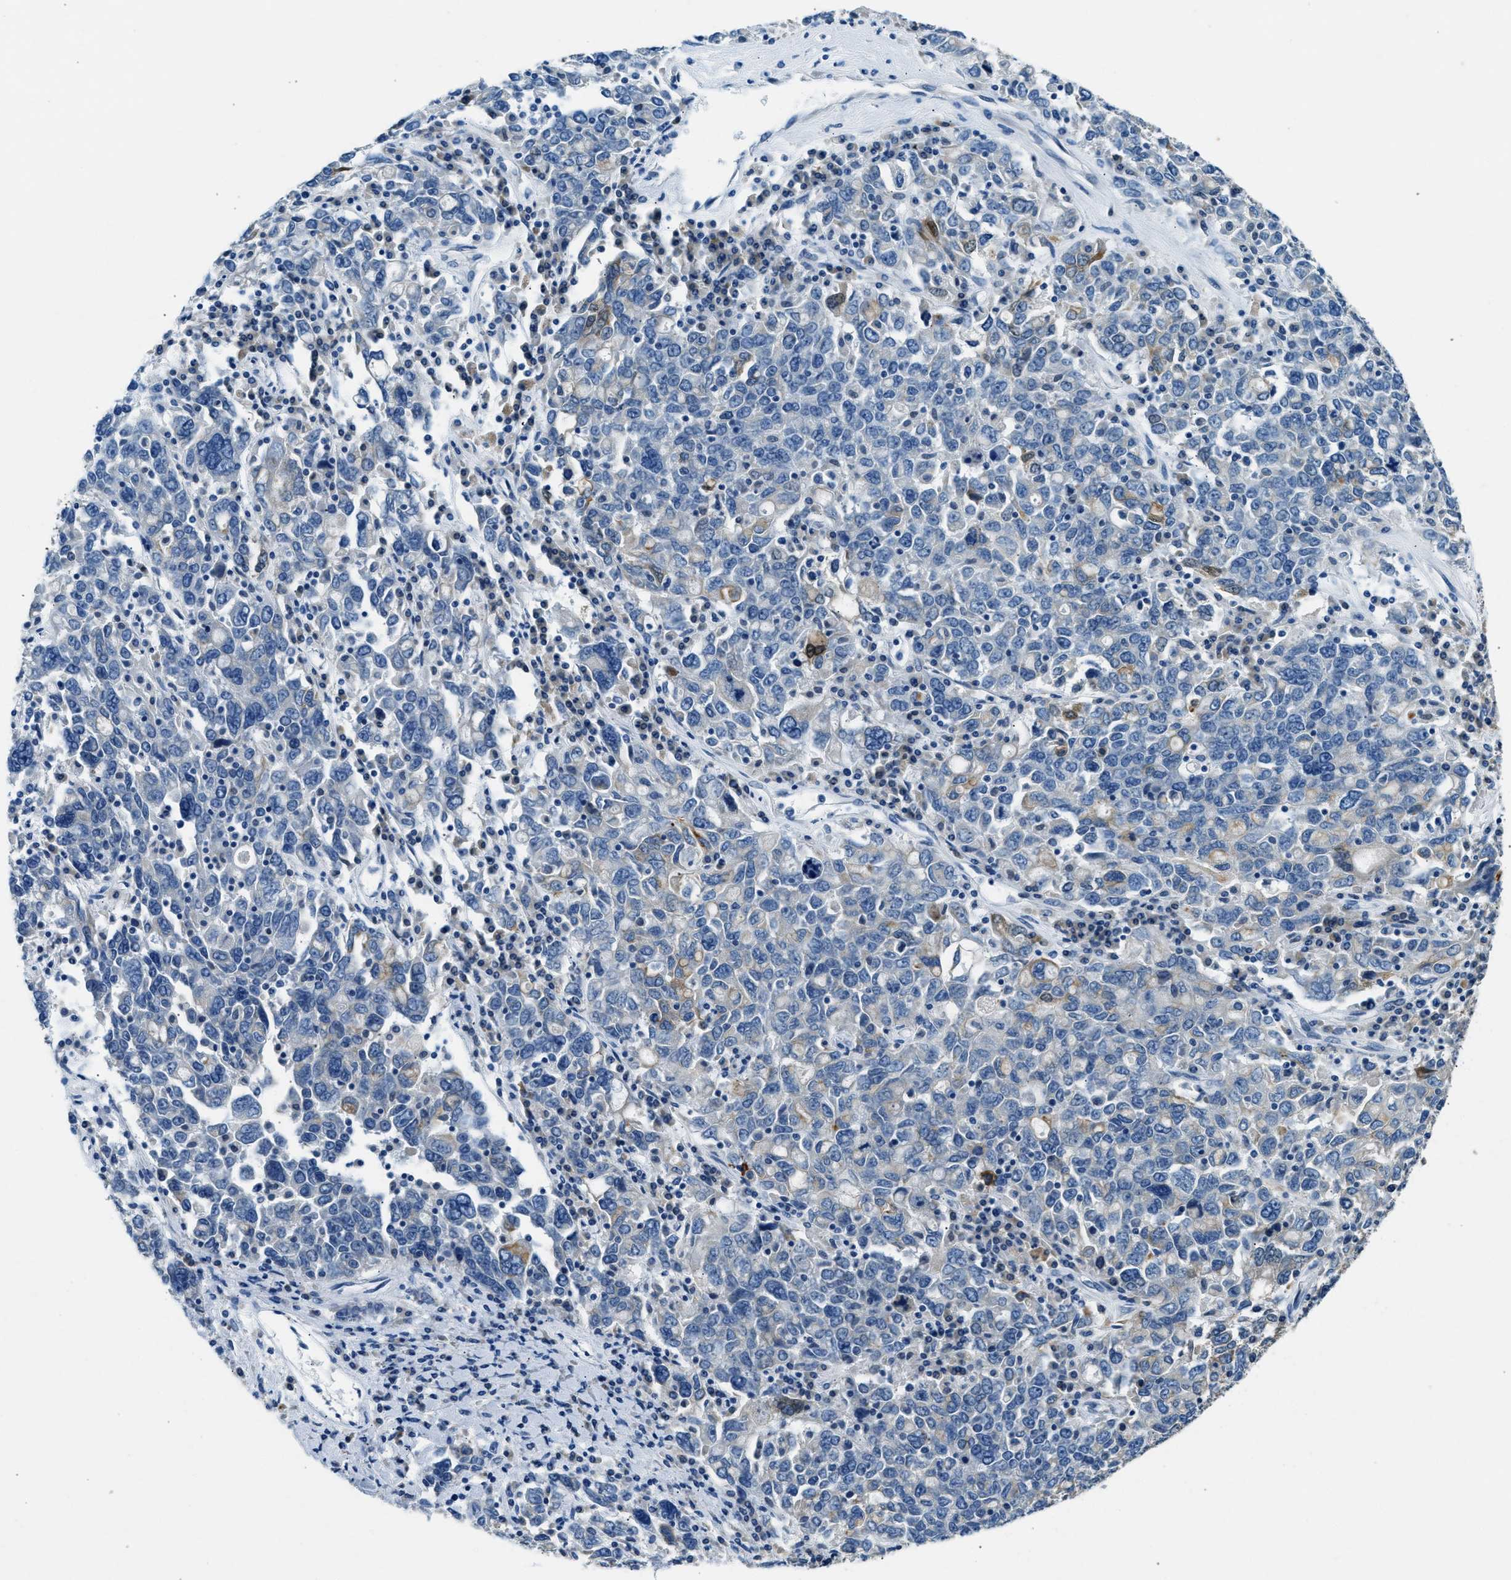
{"staining": {"intensity": "negative", "quantity": "none", "location": "none"}, "tissue": "ovarian cancer", "cell_type": "Tumor cells", "image_type": "cancer", "snomed": [{"axis": "morphology", "description": "Carcinoma, endometroid"}, {"axis": "topography", "description": "Ovary"}], "caption": "A high-resolution photomicrograph shows IHC staining of ovarian endometroid carcinoma, which exhibits no significant expression in tumor cells.", "gene": "CFAP20", "patient": {"sex": "female", "age": 62}}